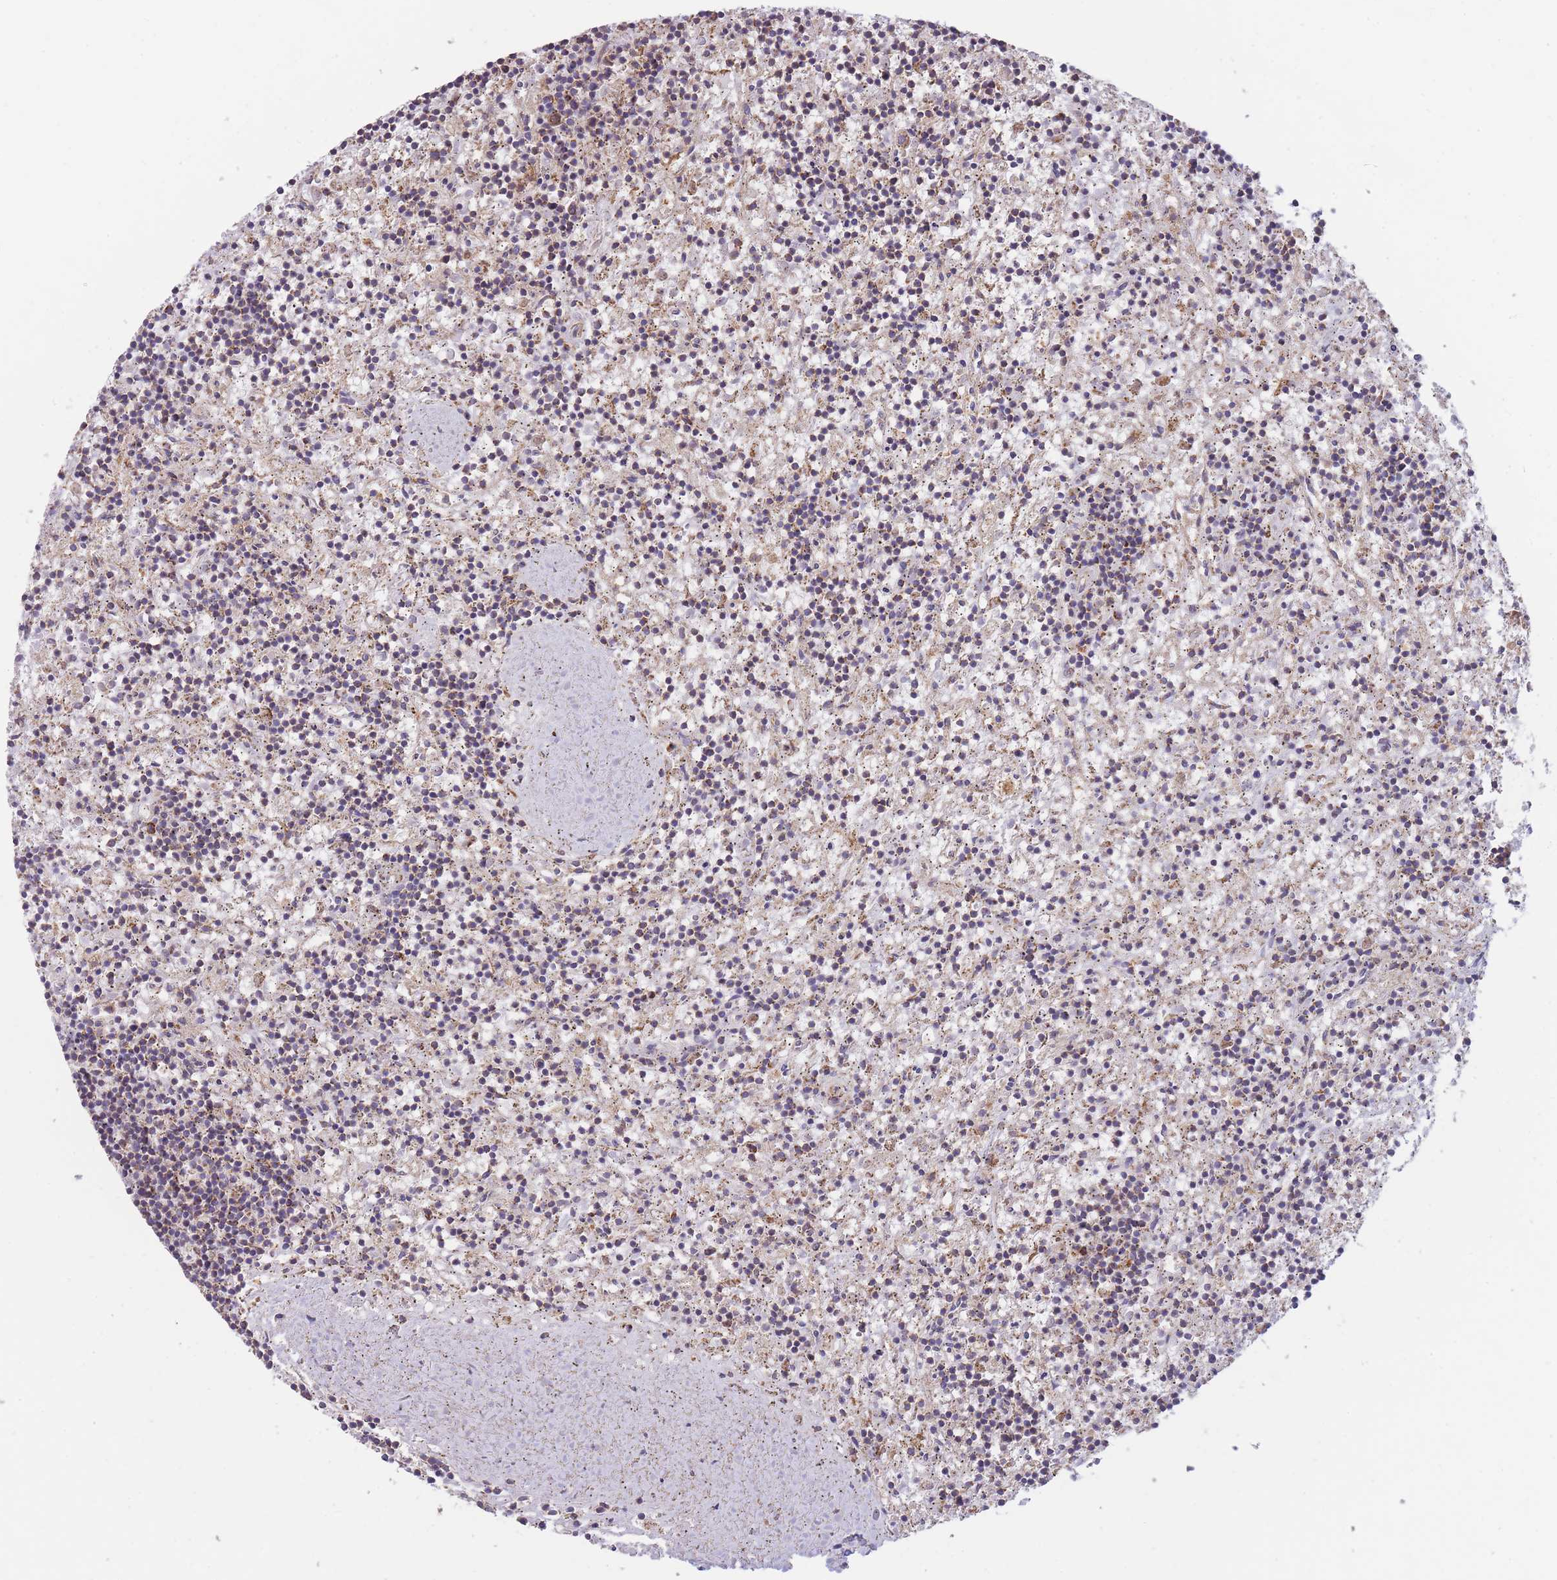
{"staining": {"intensity": "weak", "quantity": "25%-75%", "location": "cytoplasmic/membranous"}, "tissue": "lymphoma", "cell_type": "Tumor cells", "image_type": "cancer", "snomed": [{"axis": "morphology", "description": "Malignant lymphoma, non-Hodgkin's type, Low grade"}, {"axis": "topography", "description": "Spleen"}], "caption": "A high-resolution photomicrograph shows immunohistochemistry staining of lymphoma, which displays weak cytoplasmic/membranous positivity in approximately 25%-75% of tumor cells.", "gene": "SLC25A42", "patient": {"sex": "male", "age": 76}}